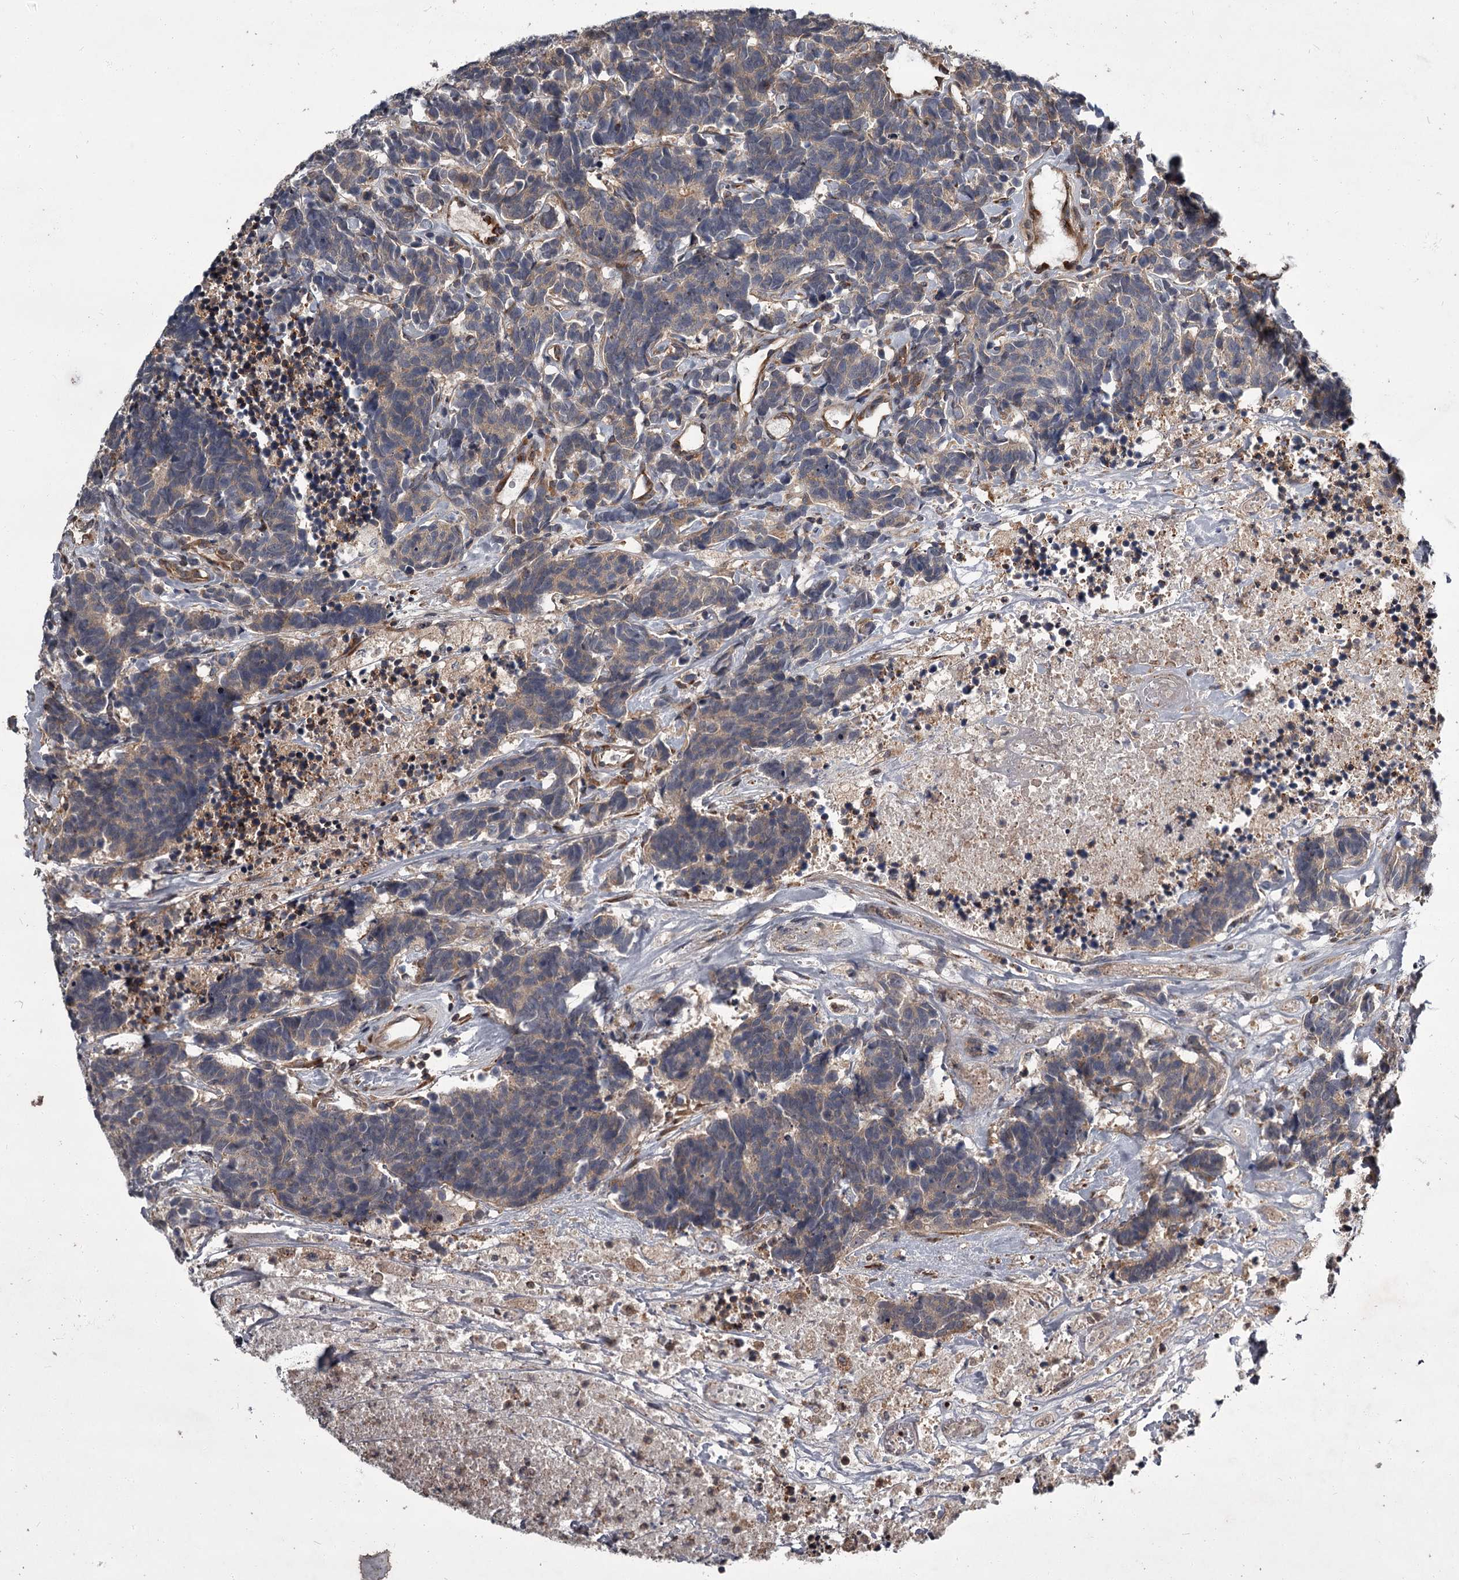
{"staining": {"intensity": "weak", "quantity": ">75%", "location": "cytoplasmic/membranous"}, "tissue": "carcinoid", "cell_type": "Tumor cells", "image_type": "cancer", "snomed": [{"axis": "morphology", "description": "Carcinoma, NOS"}, {"axis": "morphology", "description": "Carcinoid, malignant, NOS"}, {"axis": "topography", "description": "Urinary bladder"}], "caption": "Brown immunohistochemical staining in human carcinoid demonstrates weak cytoplasmic/membranous staining in approximately >75% of tumor cells. (Brightfield microscopy of DAB IHC at high magnification).", "gene": "UNC93B1", "patient": {"sex": "male", "age": 57}}